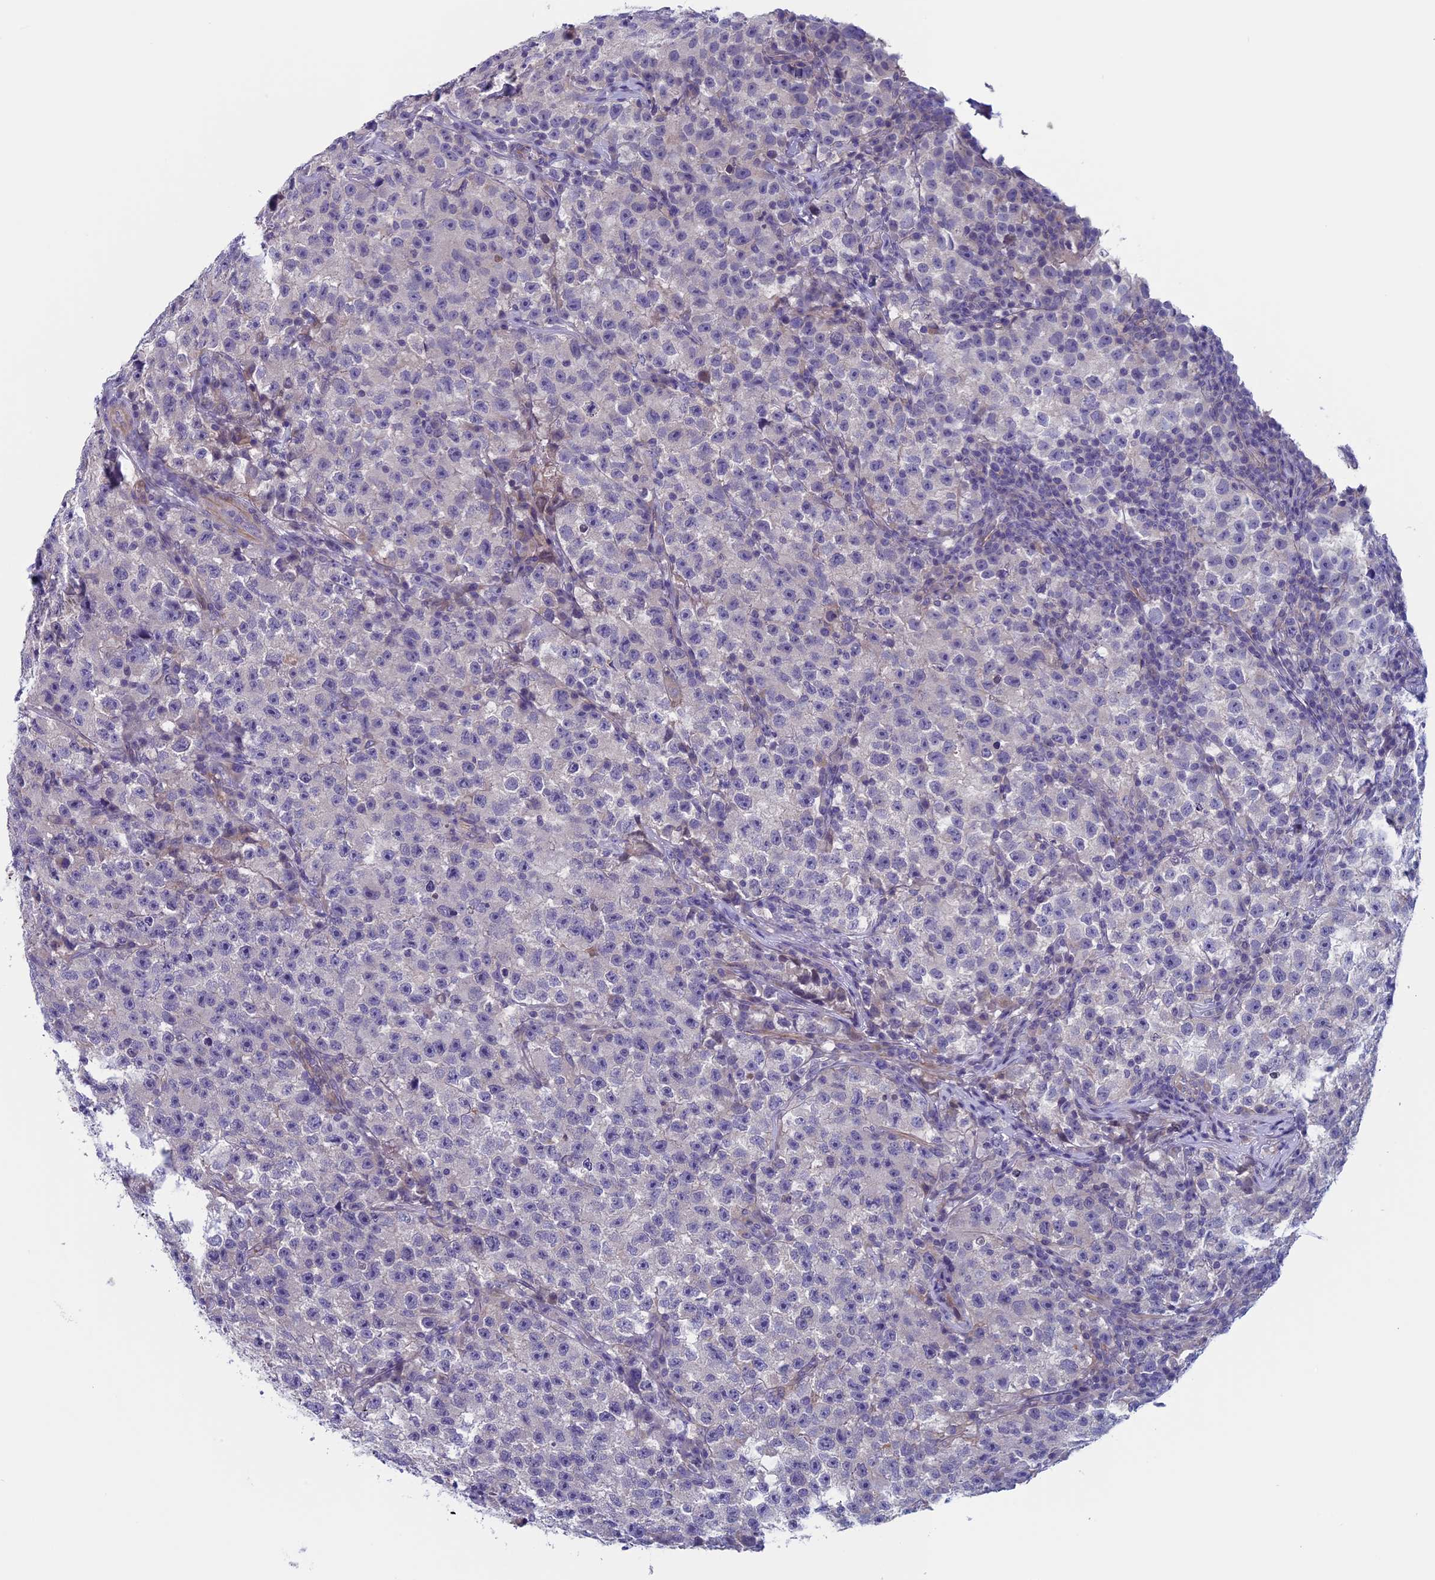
{"staining": {"intensity": "negative", "quantity": "none", "location": "none"}, "tissue": "testis cancer", "cell_type": "Tumor cells", "image_type": "cancer", "snomed": [{"axis": "morphology", "description": "Seminoma, NOS"}, {"axis": "topography", "description": "Testis"}], "caption": "Immunohistochemical staining of seminoma (testis) demonstrates no significant staining in tumor cells.", "gene": "CNOT6L", "patient": {"sex": "male", "age": 22}}